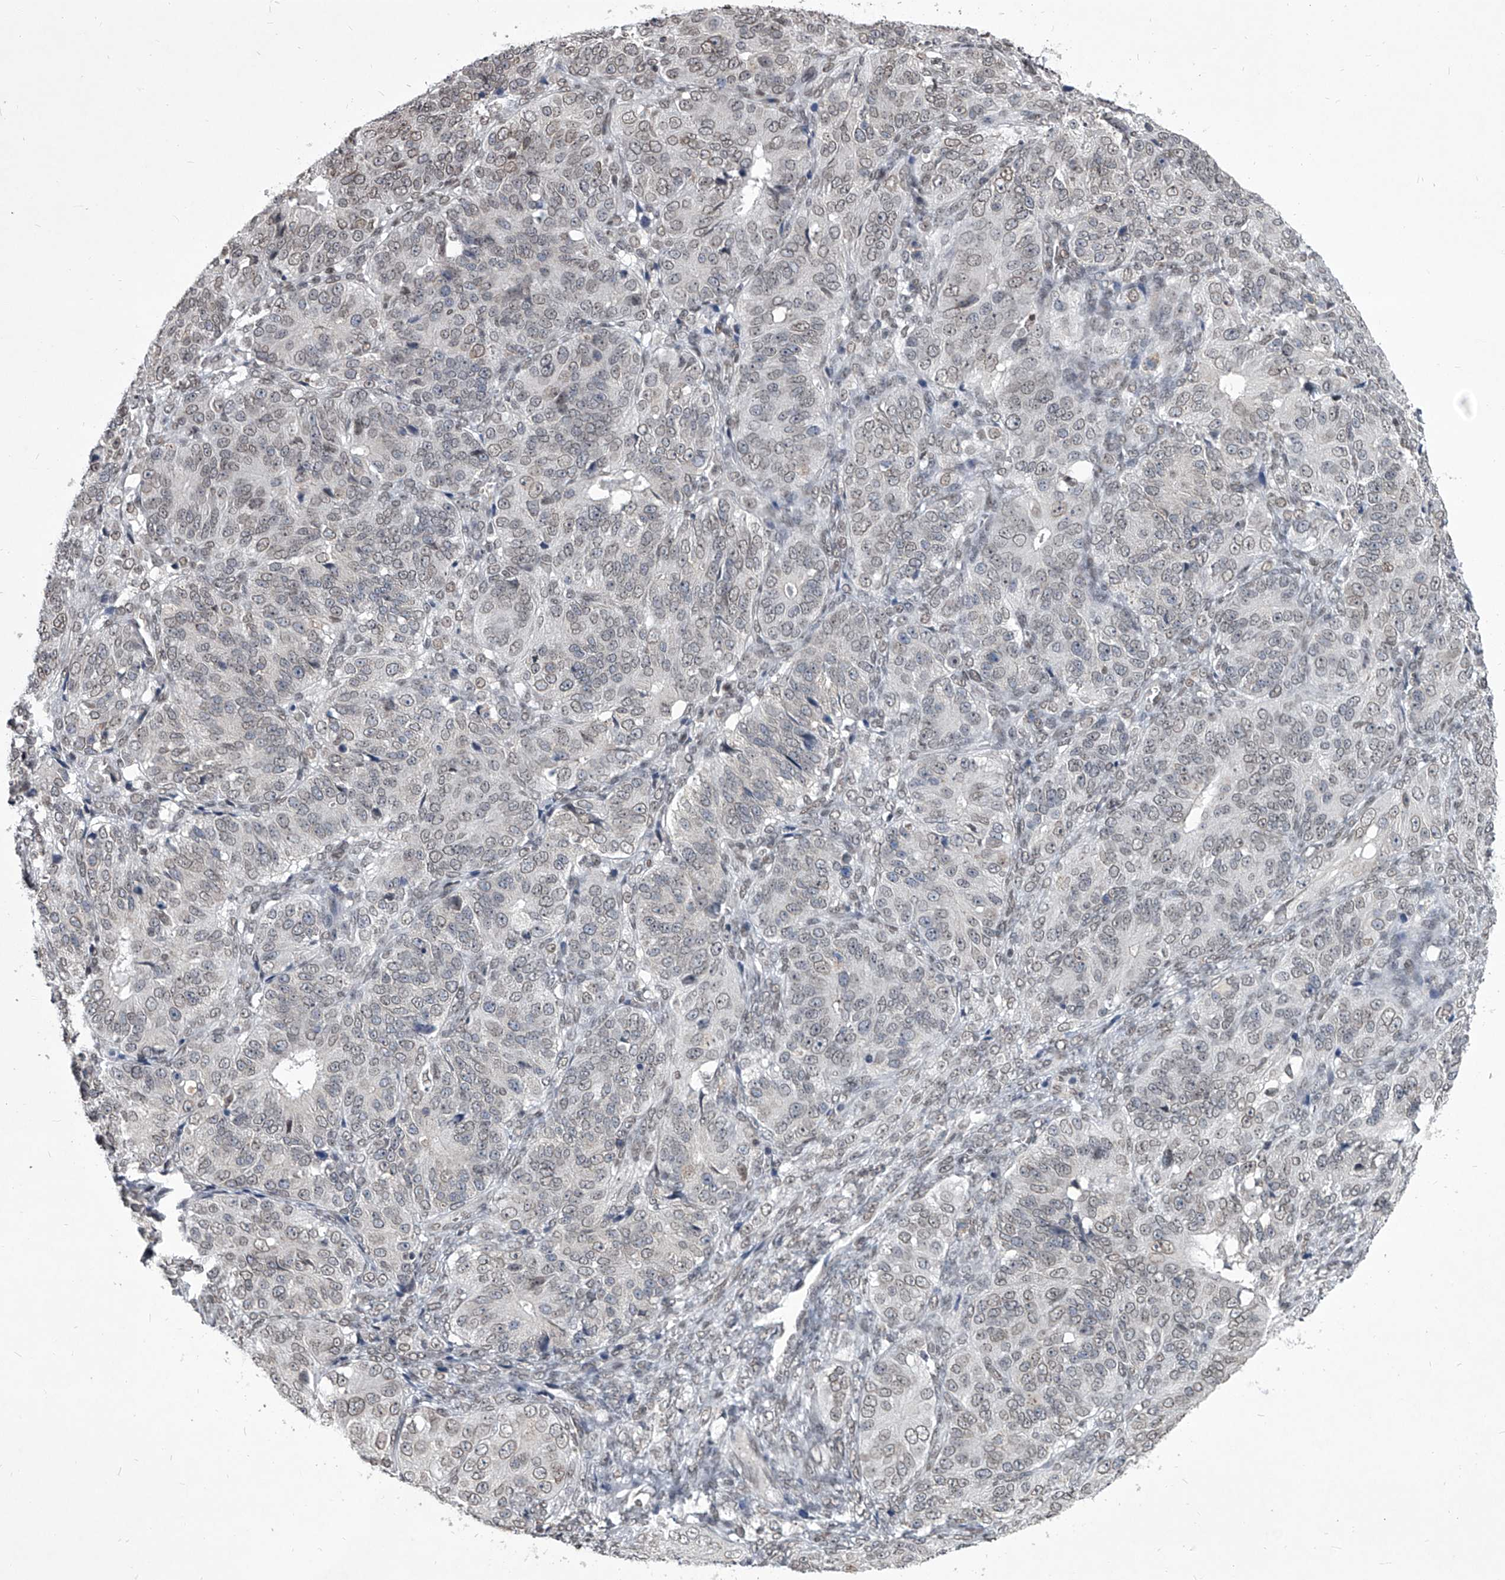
{"staining": {"intensity": "negative", "quantity": "none", "location": "none"}, "tissue": "ovarian cancer", "cell_type": "Tumor cells", "image_type": "cancer", "snomed": [{"axis": "morphology", "description": "Carcinoma, endometroid"}, {"axis": "topography", "description": "Ovary"}], "caption": "Immunohistochemical staining of human ovarian cancer demonstrates no significant staining in tumor cells.", "gene": "PPIL4", "patient": {"sex": "female", "age": 51}}